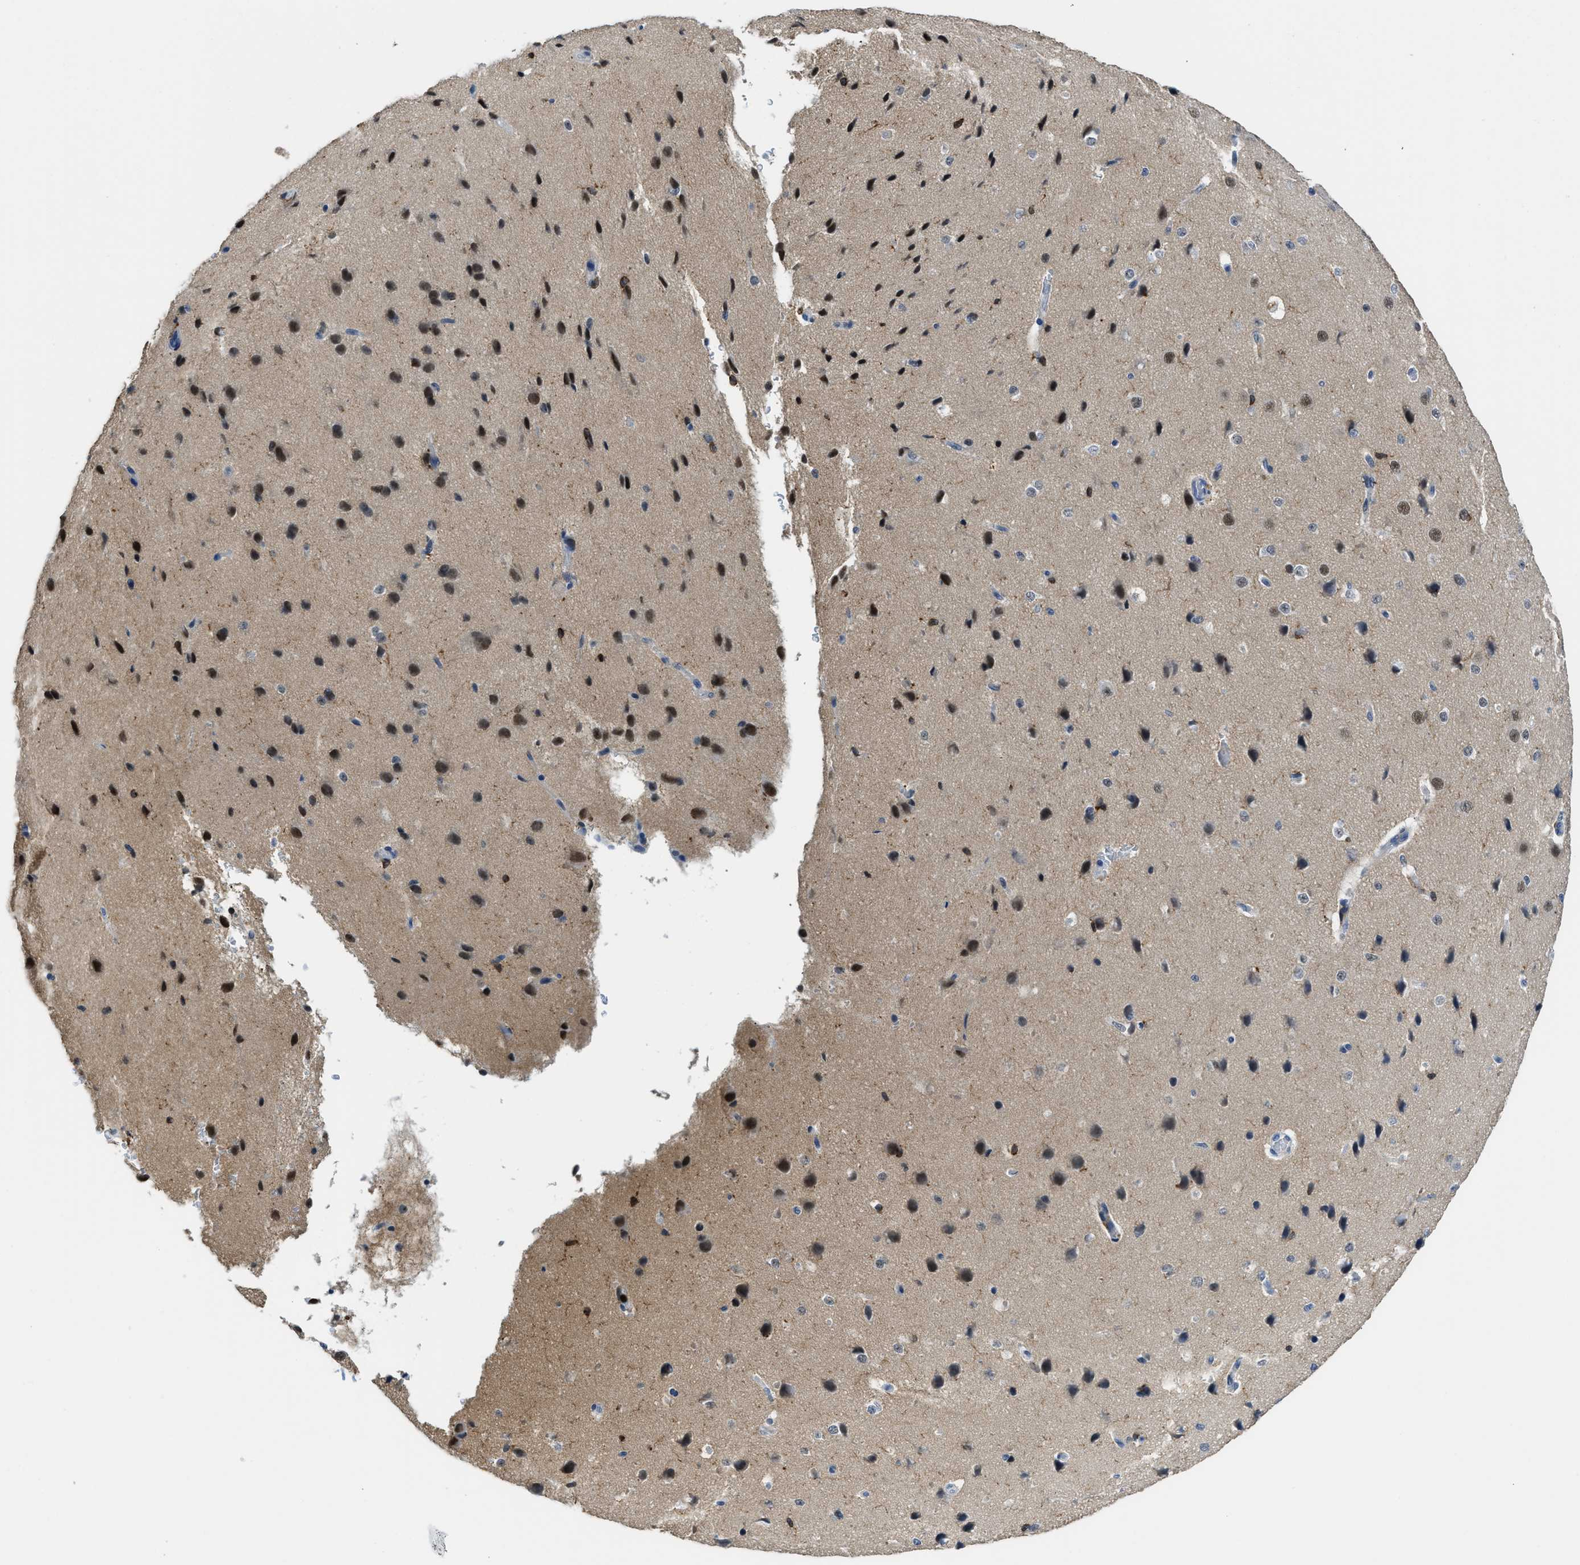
{"staining": {"intensity": "negative", "quantity": "none", "location": "none"}, "tissue": "cerebral cortex", "cell_type": "Endothelial cells", "image_type": "normal", "snomed": [{"axis": "morphology", "description": "Normal tissue, NOS"}, {"axis": "morphology", "description": "Developmental malformation"}, {"axis": "topography", "description": "Cerebral cortex"}], "caption": "Immunohistochemistry (IHC) of benign human cerebral cortex shows no positivity in endothelial cells. (DAB immunohistochemistry visualized using brightfield microscopy, high magnification).", "gene": "FAM151A", "patient": {"sex": "female", "age": 30}}